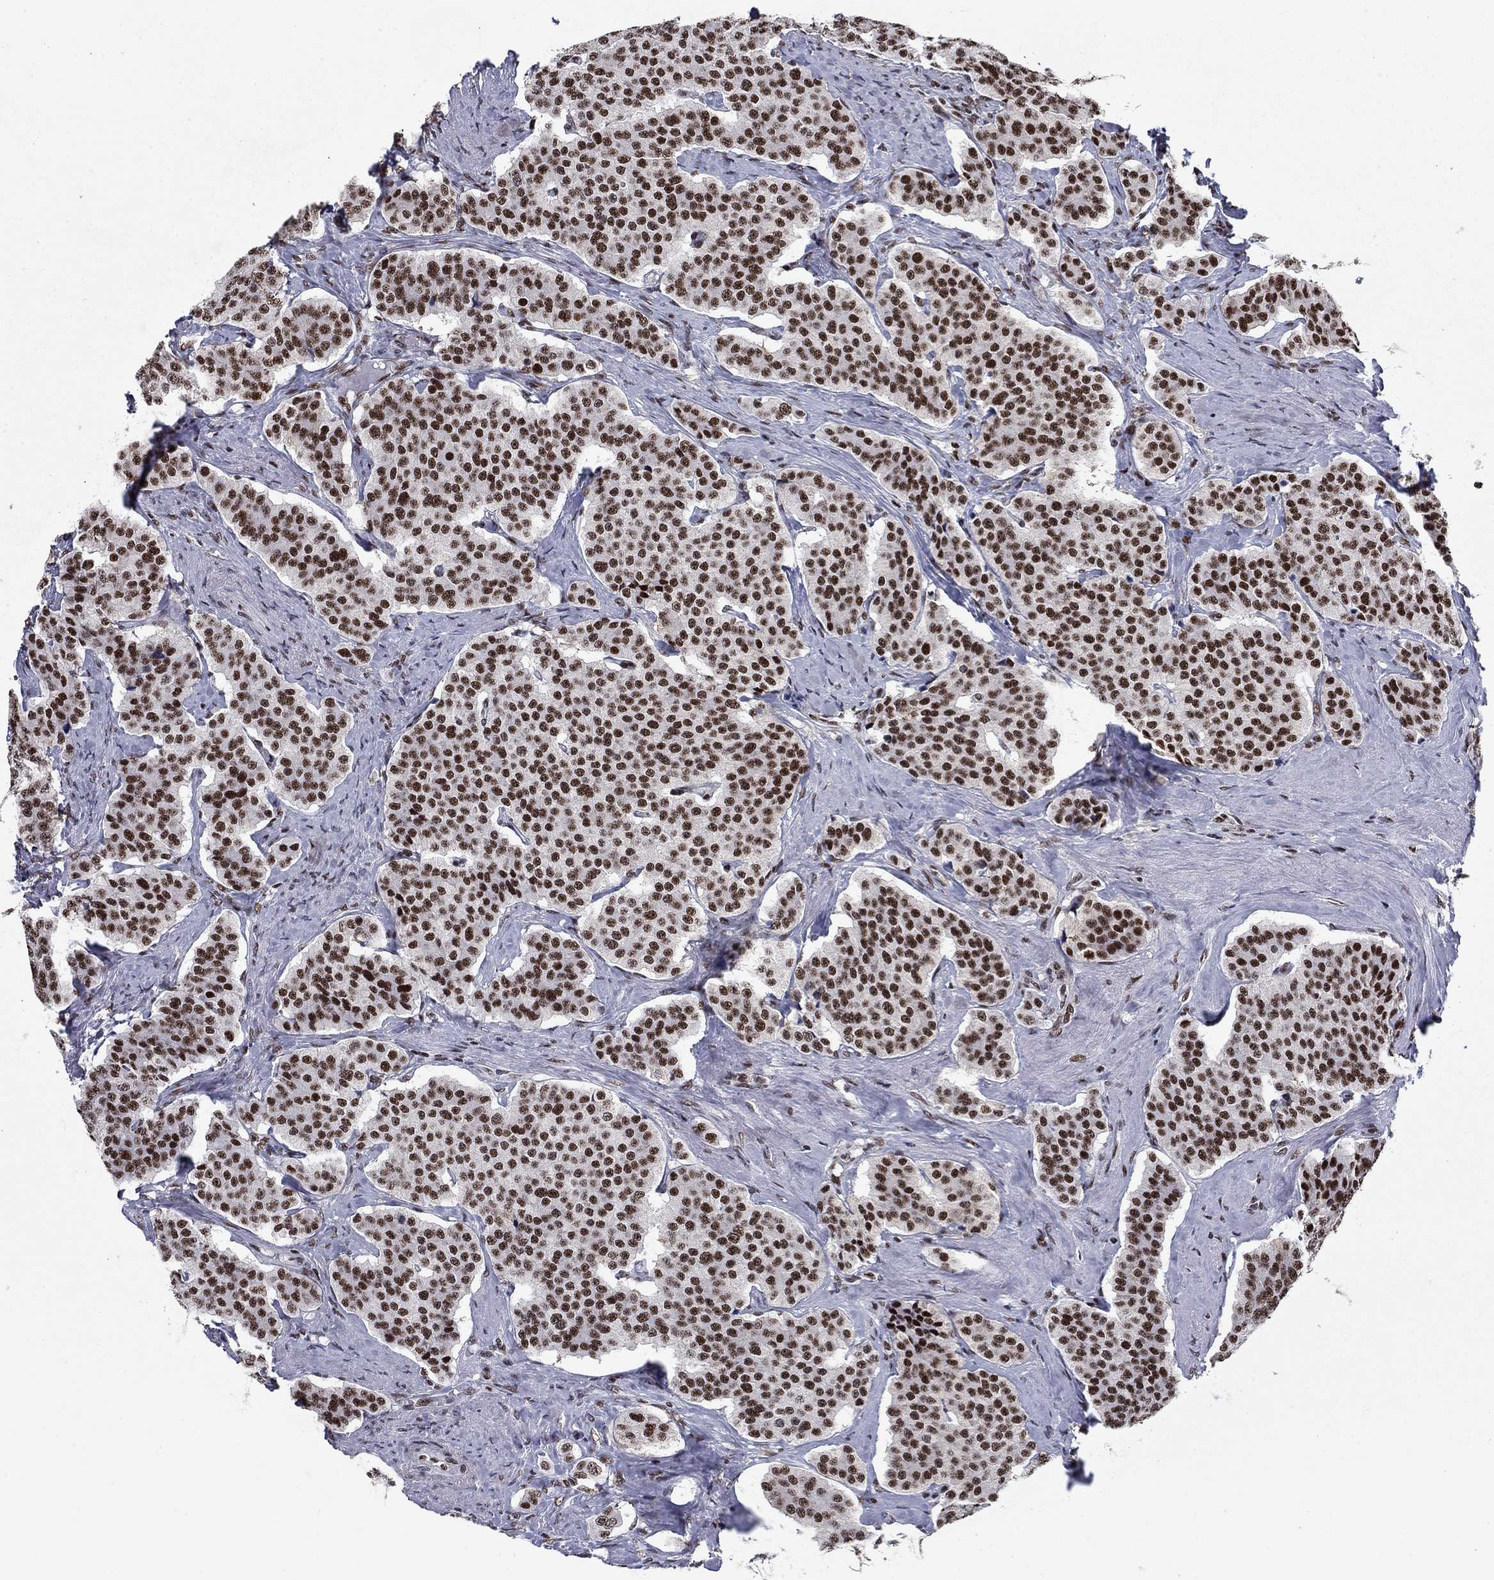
{"staining": {"intensity": "strong", "quantity": ">75%", "location": "nuclear"}, "tissue": "carcinoid", "cell_type": "Tumor cells", "image_type": "cancer", "snomed": [{"axis": "morphology", "description": "Carcinoid, malignant, NOS"}, {"axis": "topography", "description": "Small intestine"}], "caption": "A brown stain shows strong nuclear staining of a protein in human carcinoid (malignant) tumor cells. The protein is stained brown, and the nuclei are stained in blue (DAB (3,3'-diaminobenzidine) IHC with brightfield microscopy, high magnification).", "gene": "RPRD1B", "patient": {"sex": "female", "age": 58}}